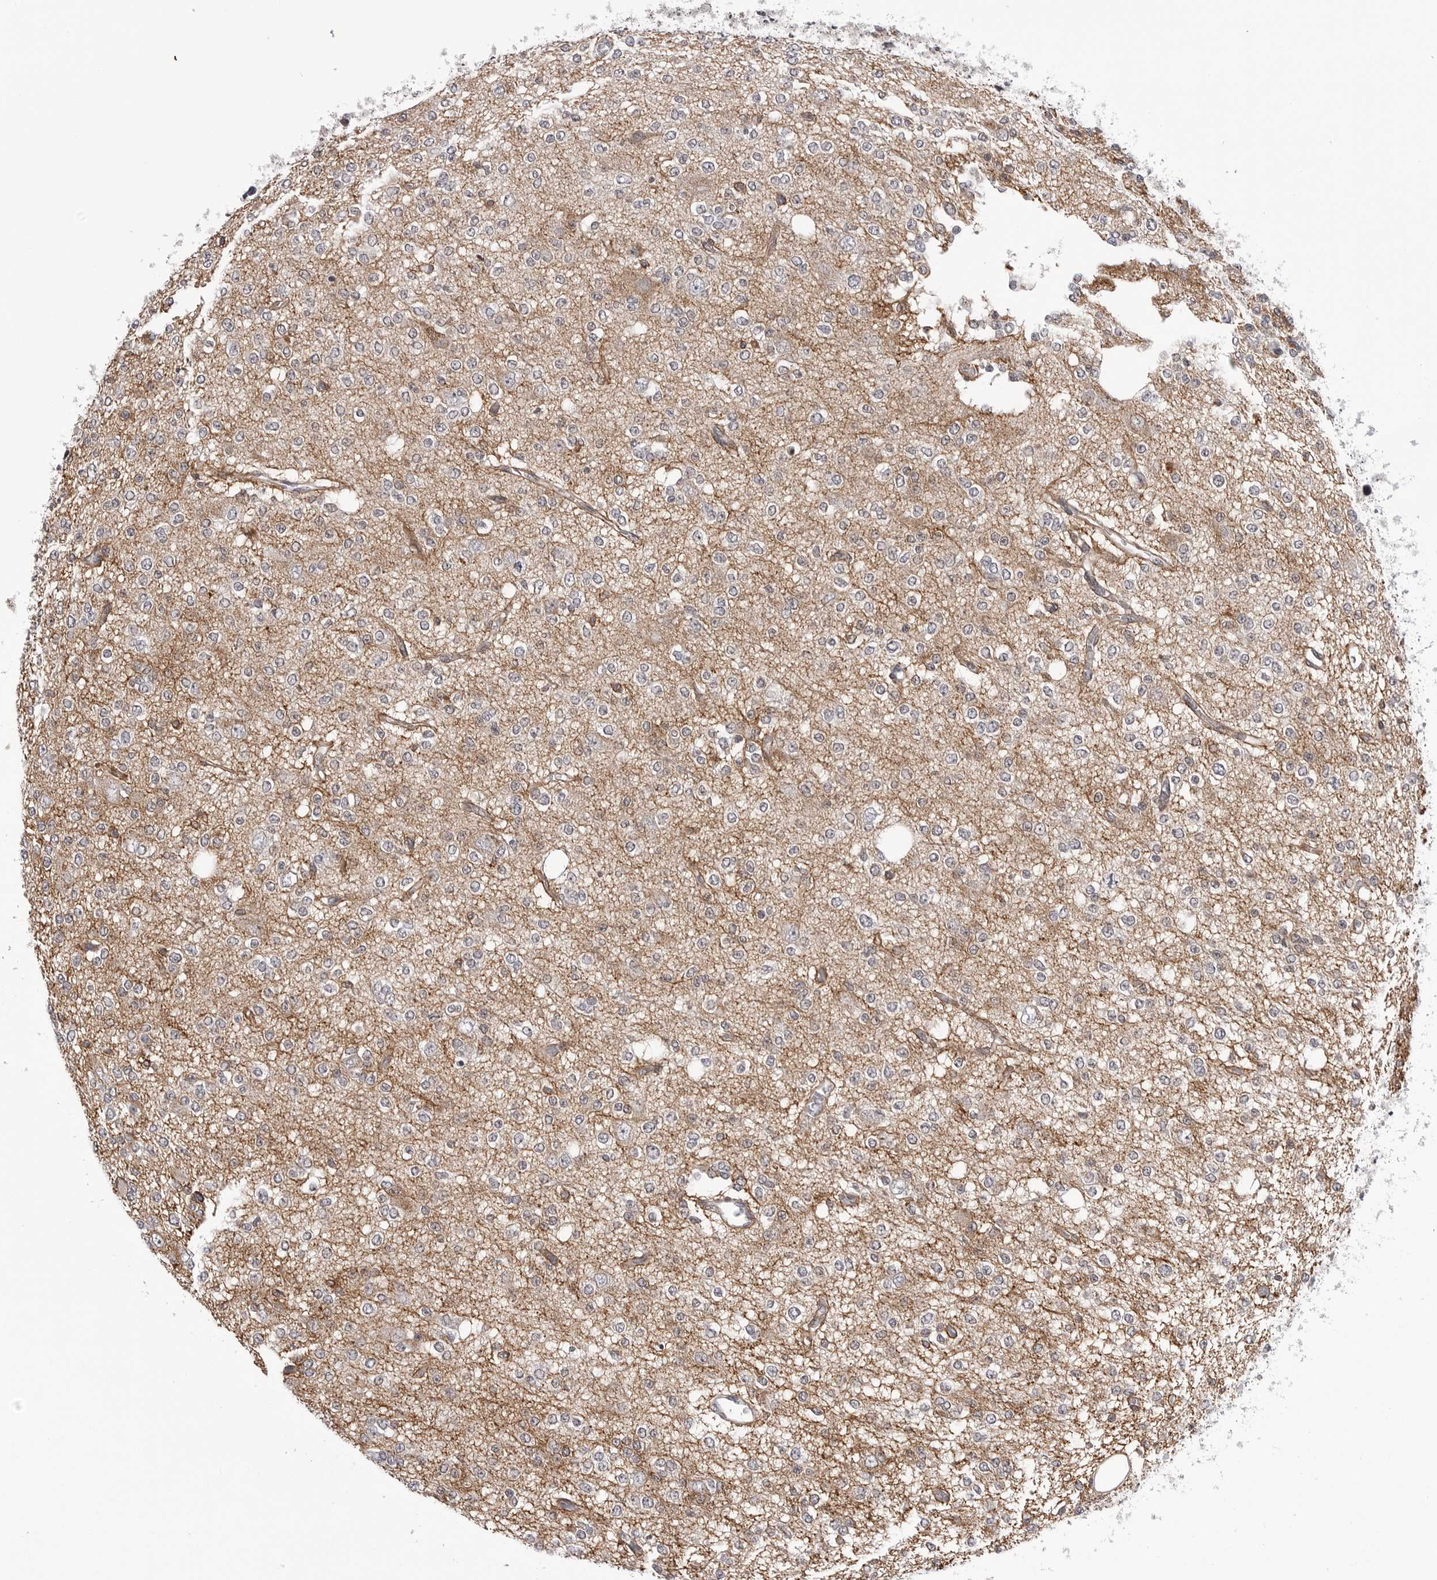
{"staining": {"intensity": "negative", "quantity": "none", "location": "none"}, "tissue": "glioma", "cell_type": "Tumor cells", "image_type": "cancer", "snomed": [{"axis": "morphology", "description": "Glioma, malignant, Low grade"}, {"axis": "topography", "description": "Brain"}], "caption": "There is no significant positivity in tumor cells of glioma. (DAB (3,3'-diaminobenzidine) IHC with hematoxylin counter stain).", "gene": "CDK20", "patient": {"sex": "male", "age": 38}}